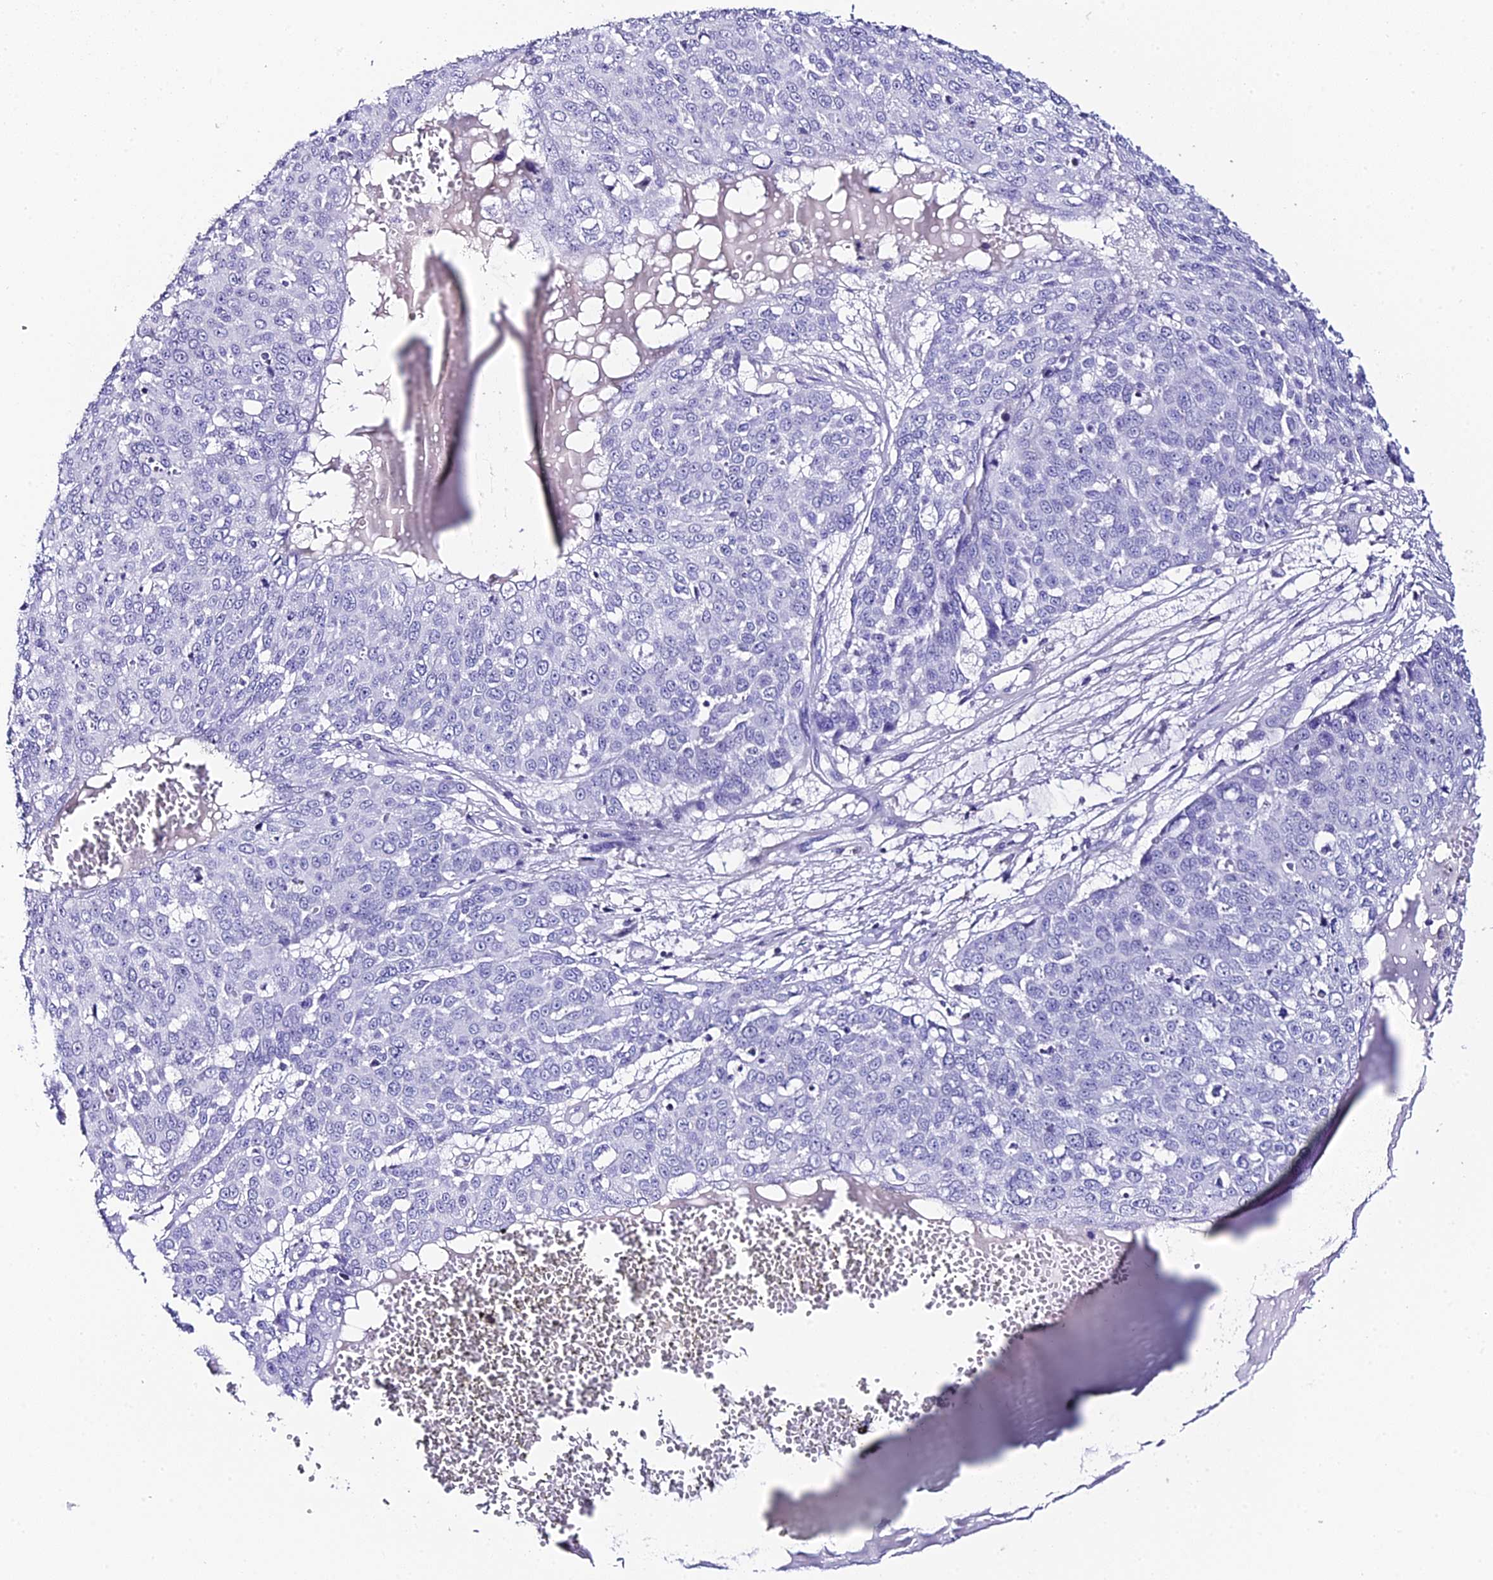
{"staining": {"intensity": "negative", "quantity": "none", "location": "none"}, "tissue": "skin cancer", "cell_type": "Tumor cells", "image_type": "cancer", "snomed": [{"axis": "morphology", "description": "Squamous cell carcinoma, NOS"}, {"axis": "topography", "description": "Skin"}], "caption": "Immunohistochemistry (IHC) histopathology image of squamous cell carcinoma (skin) stained for a protein (brown), which shows no staining in tumor cells. Brightfield microscopy of immunohistochemistry stained with DAB (brown) and hematoxylin (blue), captured at high magnification.", "gene": "C12orf29", "patient": {"sex": "male", "age": 71}}